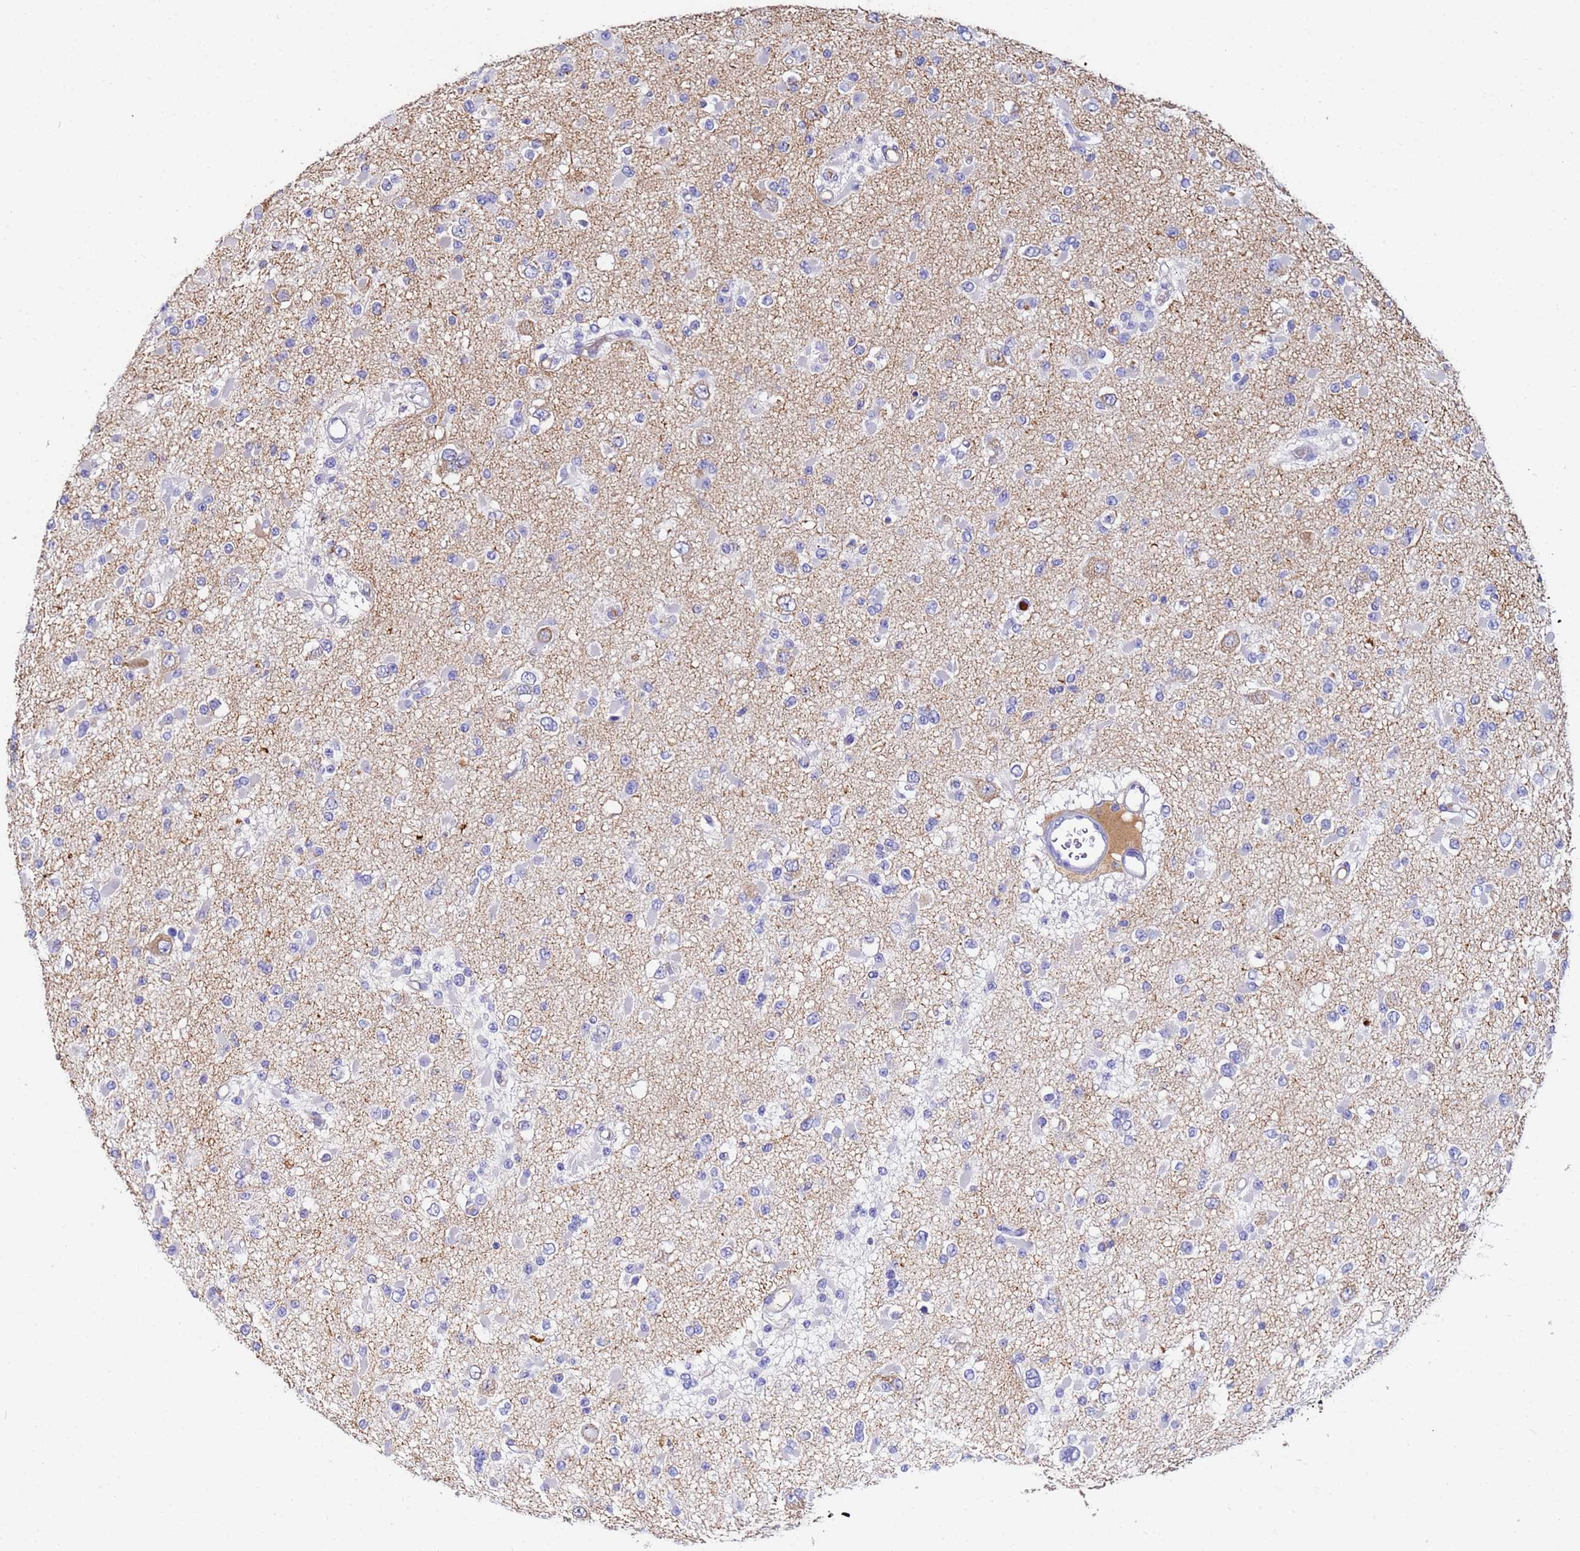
{"staining": {"intensity": "negative", "quantity": "none", "location": "none"}, "tissue": "glioma", "cell_type": "Tumor cells", "image_type": "cancer", "snomed": [{"axis": "morphology", "description": "Glioma, malignant, Low grade"}, {"axis": "topography", "description": "Brain"}], "caption": "High power microscopy histopathology image of an IHC micrograph of glioma, revealing no significant expression in tumor cells.", "gene": "TUBAL3", "patient": {"sex": "female", "age": 22}}